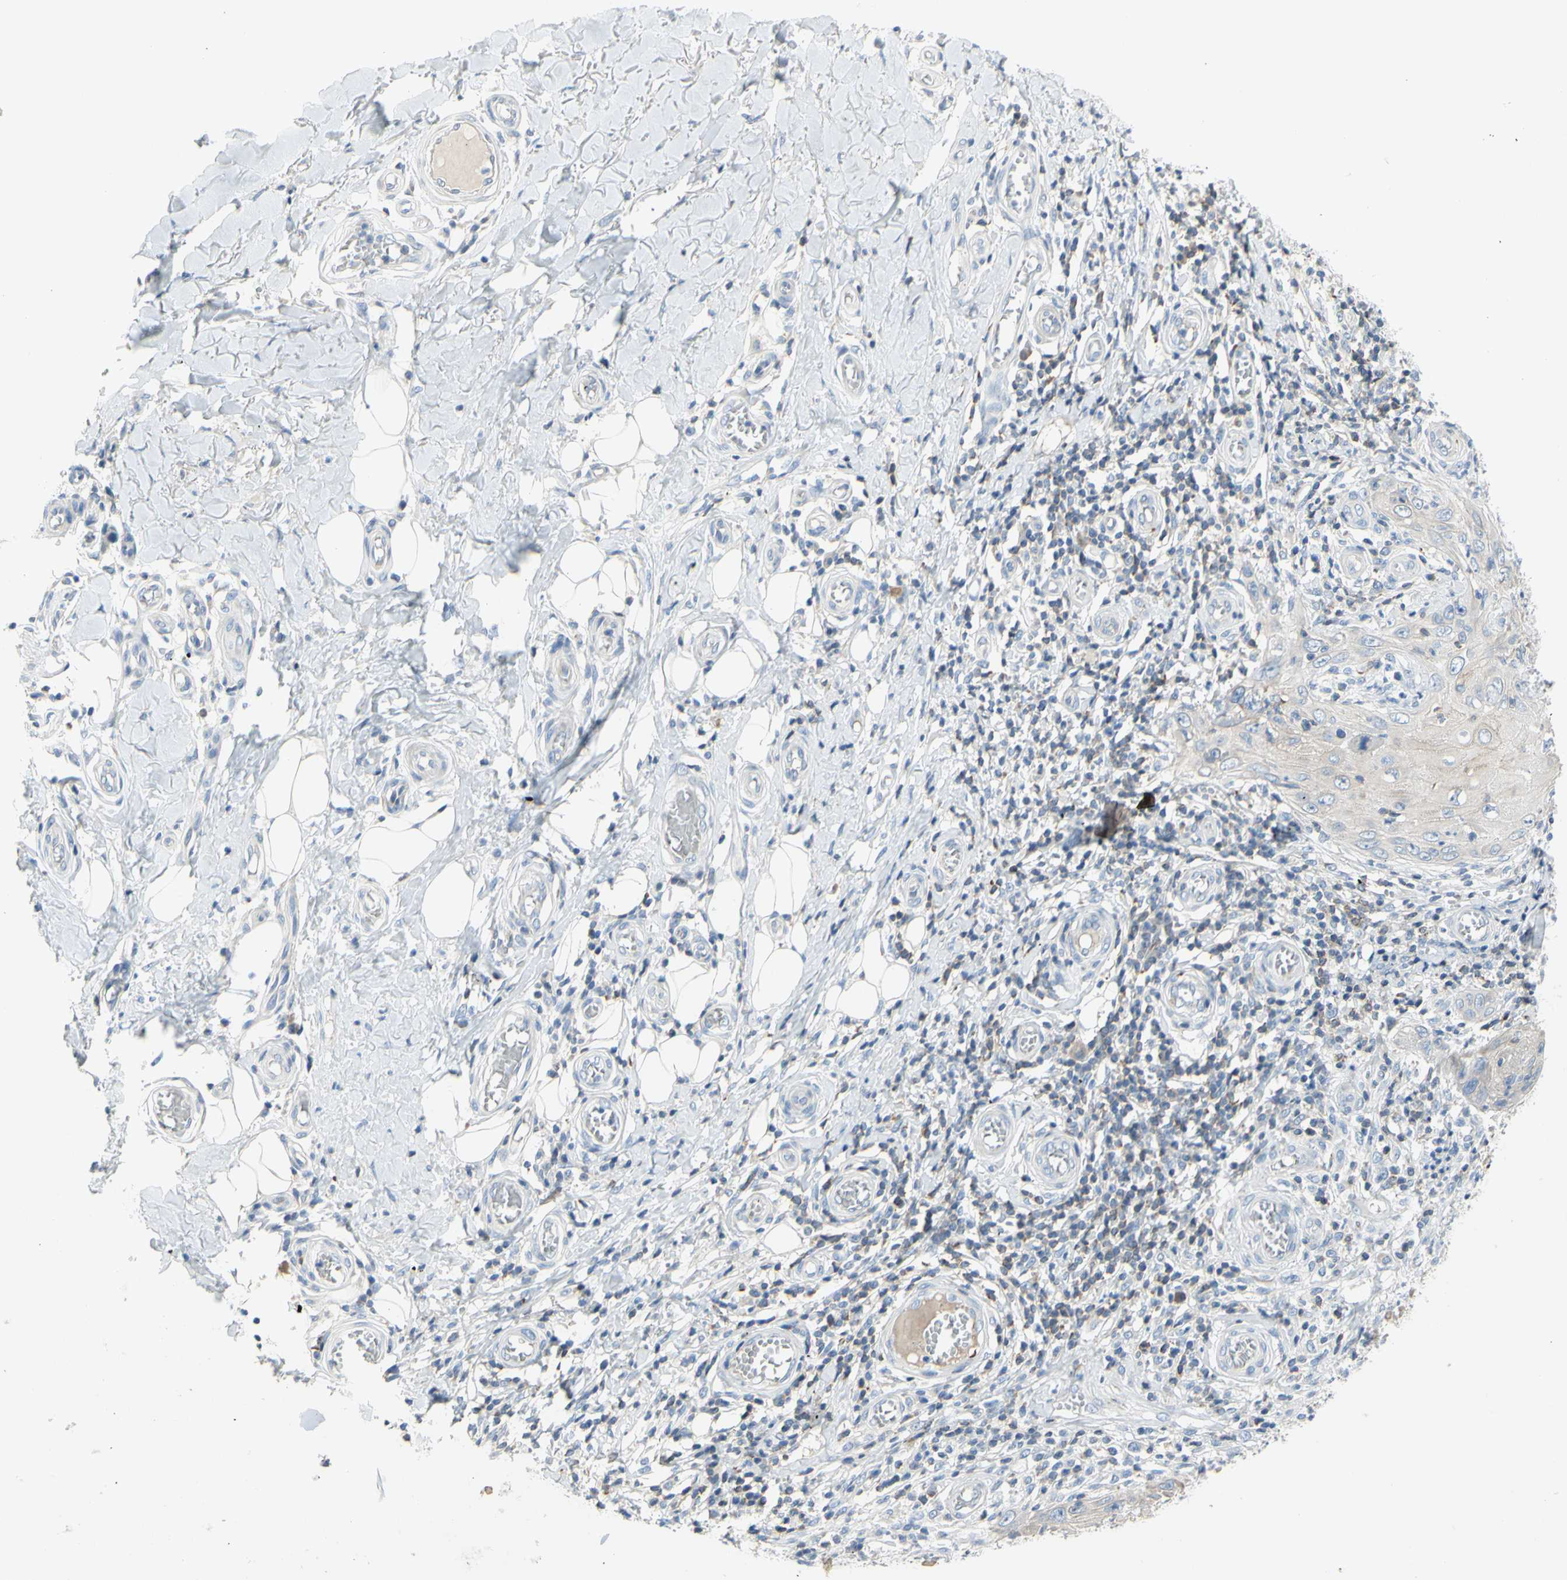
{"staining": {"intensity": "weak", "quantity": ">75%", "location": "cytoplasmic/membranous"}, "tissue": "skin cancer", "cell_type": "Tumor cells", "image_type": "cancer", "snomed": [{"axis": "morphology", "description": "Squamous cell carcinoma, NOS"}, {"axis": "topography", "description": "Skin"}], "caption": "The image demonstrates a brown stain indicating the presence of a protein in the cytoplasmic/membranous of tumor cells in skin squamous cell carcinoma.", "gene": "MUC1", "patient": {"sex": "female", "age": 73}}